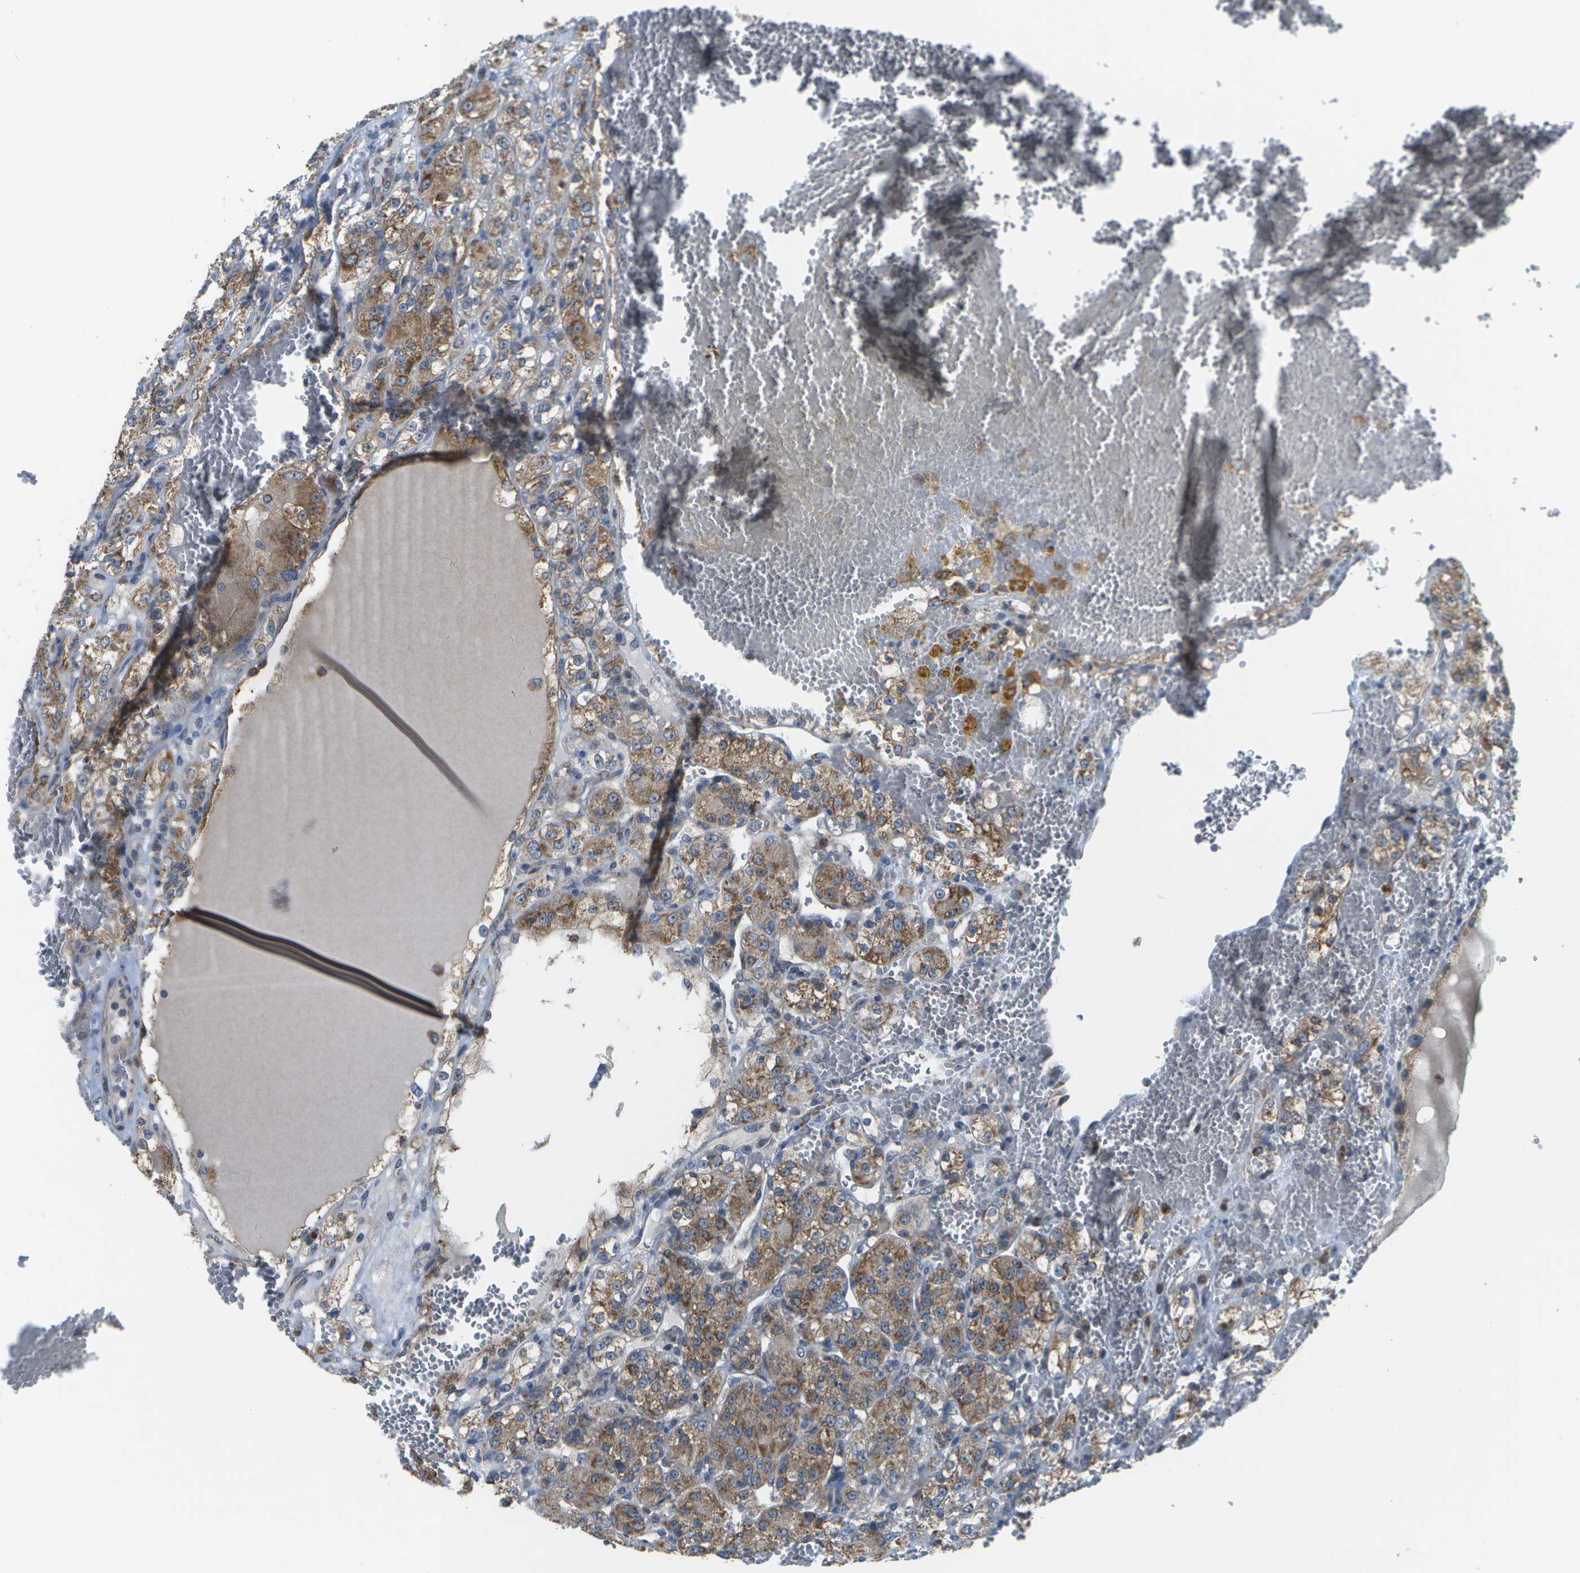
{"staining": {"intensity": "moderate", "quantity": ">75%", "location": "cytoplasmic/membranous"}, "tissue": "renal cancer", "cell_type": "Tumor cells", "image_type": "cancer", "snomed": [{"axis": "morphology", "description": "Normal tissue, NOS"}, {"axis": "morphology", "description": "Adenocarcinoma, NOS"}, {"axis": "topography", "description": "Kidney"}], "caption": "This histopathology image displays immunohistochemistry (IHC) staining of adenocarcinoma (renal), with medium moderate cytoplasmic/membranous positivity in about >75% of tumor cells.", "gene": "HADHA", "patient": {"sex": "male", "age": 61}}